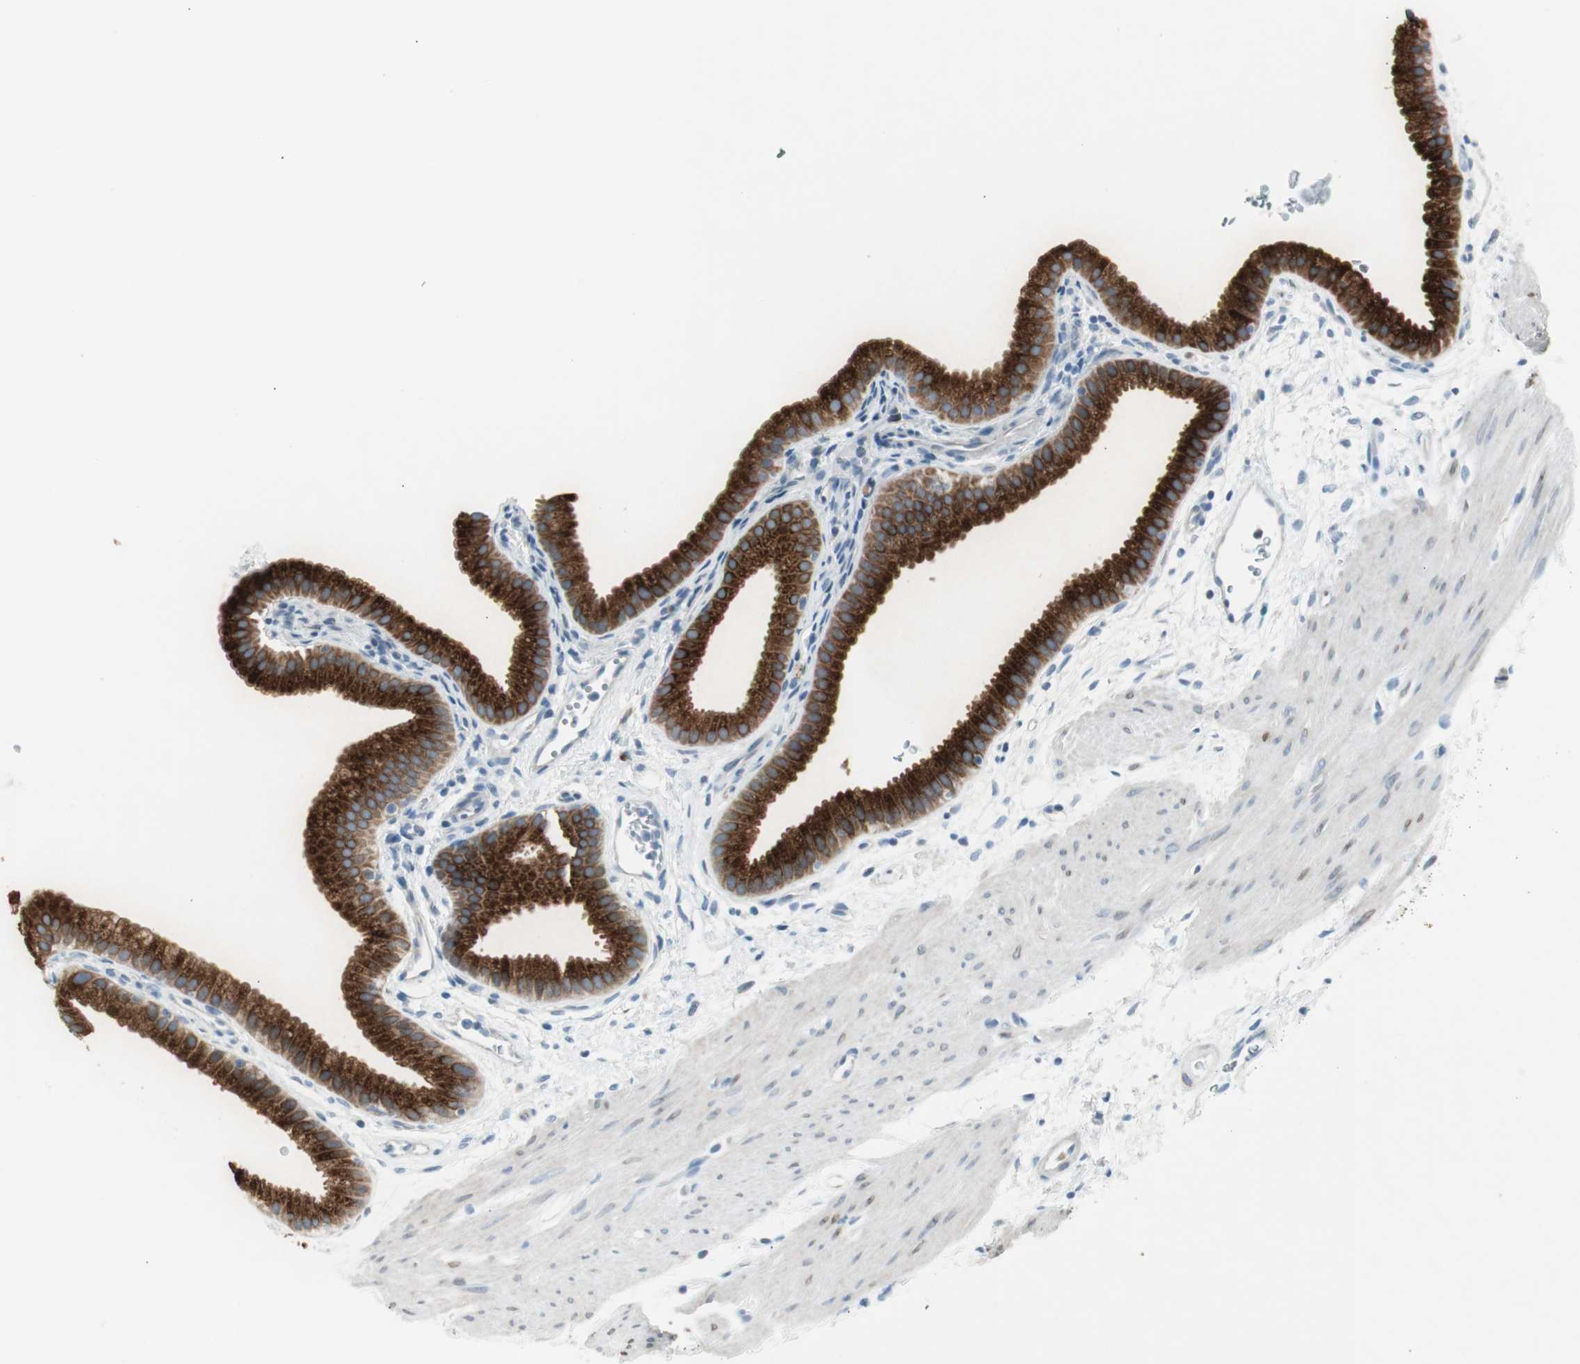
{"staining": {"intensity": "strong", "quantity": ">75%", "location": "cytoplasmic/membranous"}, "tissue": "gallbladder", "cell_type": "Glandular cells", "image_type": "normal", "snomed": [{"axis": "morphology", "description": "Normal tissue, NOS"}, {"axis": "topography", "description": "Gallbladder"}], "caption": "This photomicrograph demonstrates normal gallbladder stained with immunohistochemistry to label a protein in brown. The cytoplasmic/membranous of glandular cells show strong positivity for the protein. Nuclei are counter-stained blue.", "gene": "AGR2", "patient": {"sex": "female", "age": 64}}